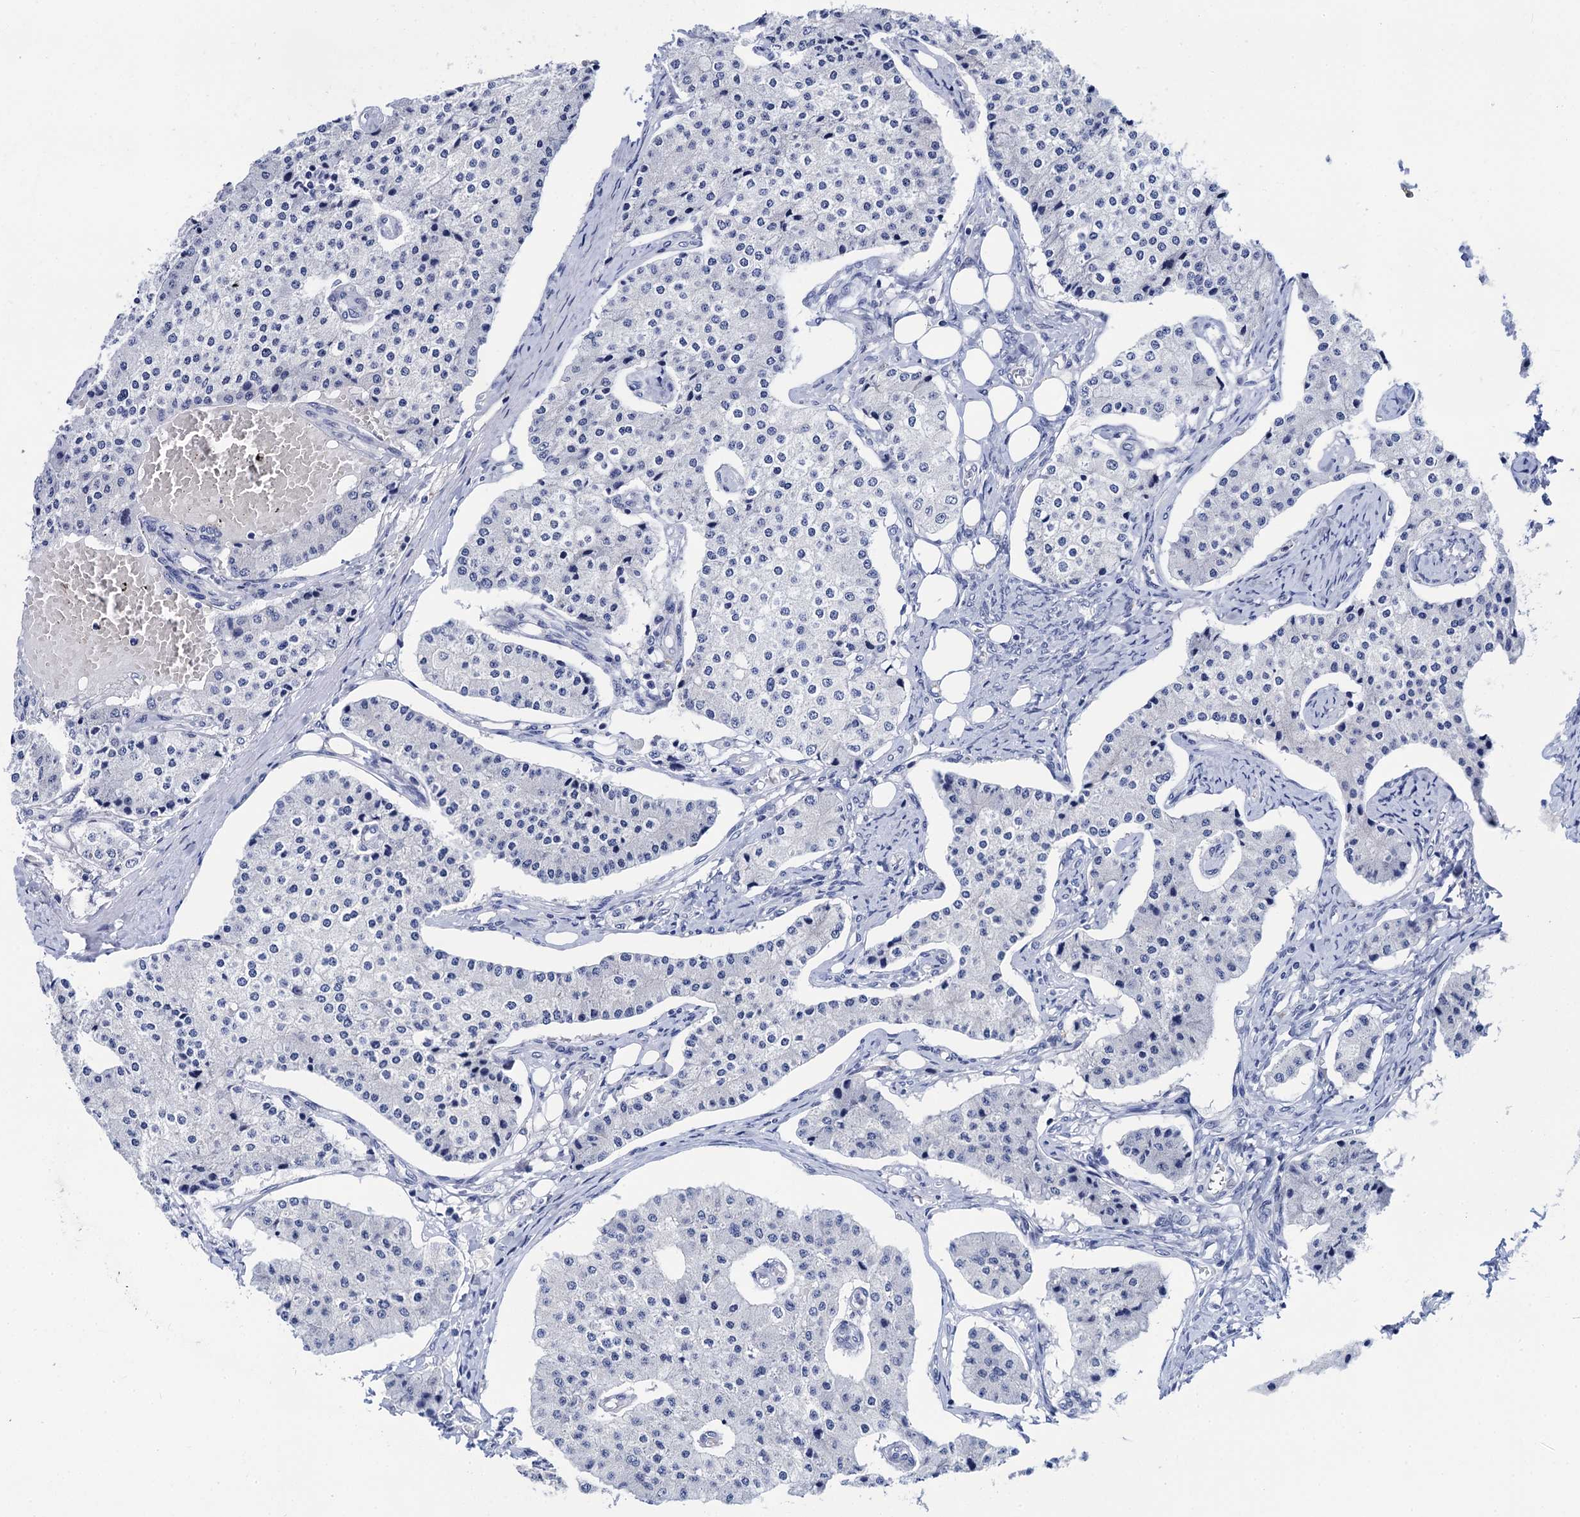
{"staining": {"intensity": "negative", "quantity": "none", "location": "none"}, "tissue": "carcinoid", "cell_type": "Tumor cells", "image_type": "cancer", "snomed": [{"axis": "morphology", "description": "Carcinoid, malignant, NOS"}, {"axis": "topography", "description": "Colon"}], "caption": "This histopathology image is of carcinoid stained with immunohistochemistry to label a protein in brown with the nuclei are counter-stained blue. There is no staining in tumor cells.", "gene": "LYPD3", "patient": {"sex": "female", "age": 52}}